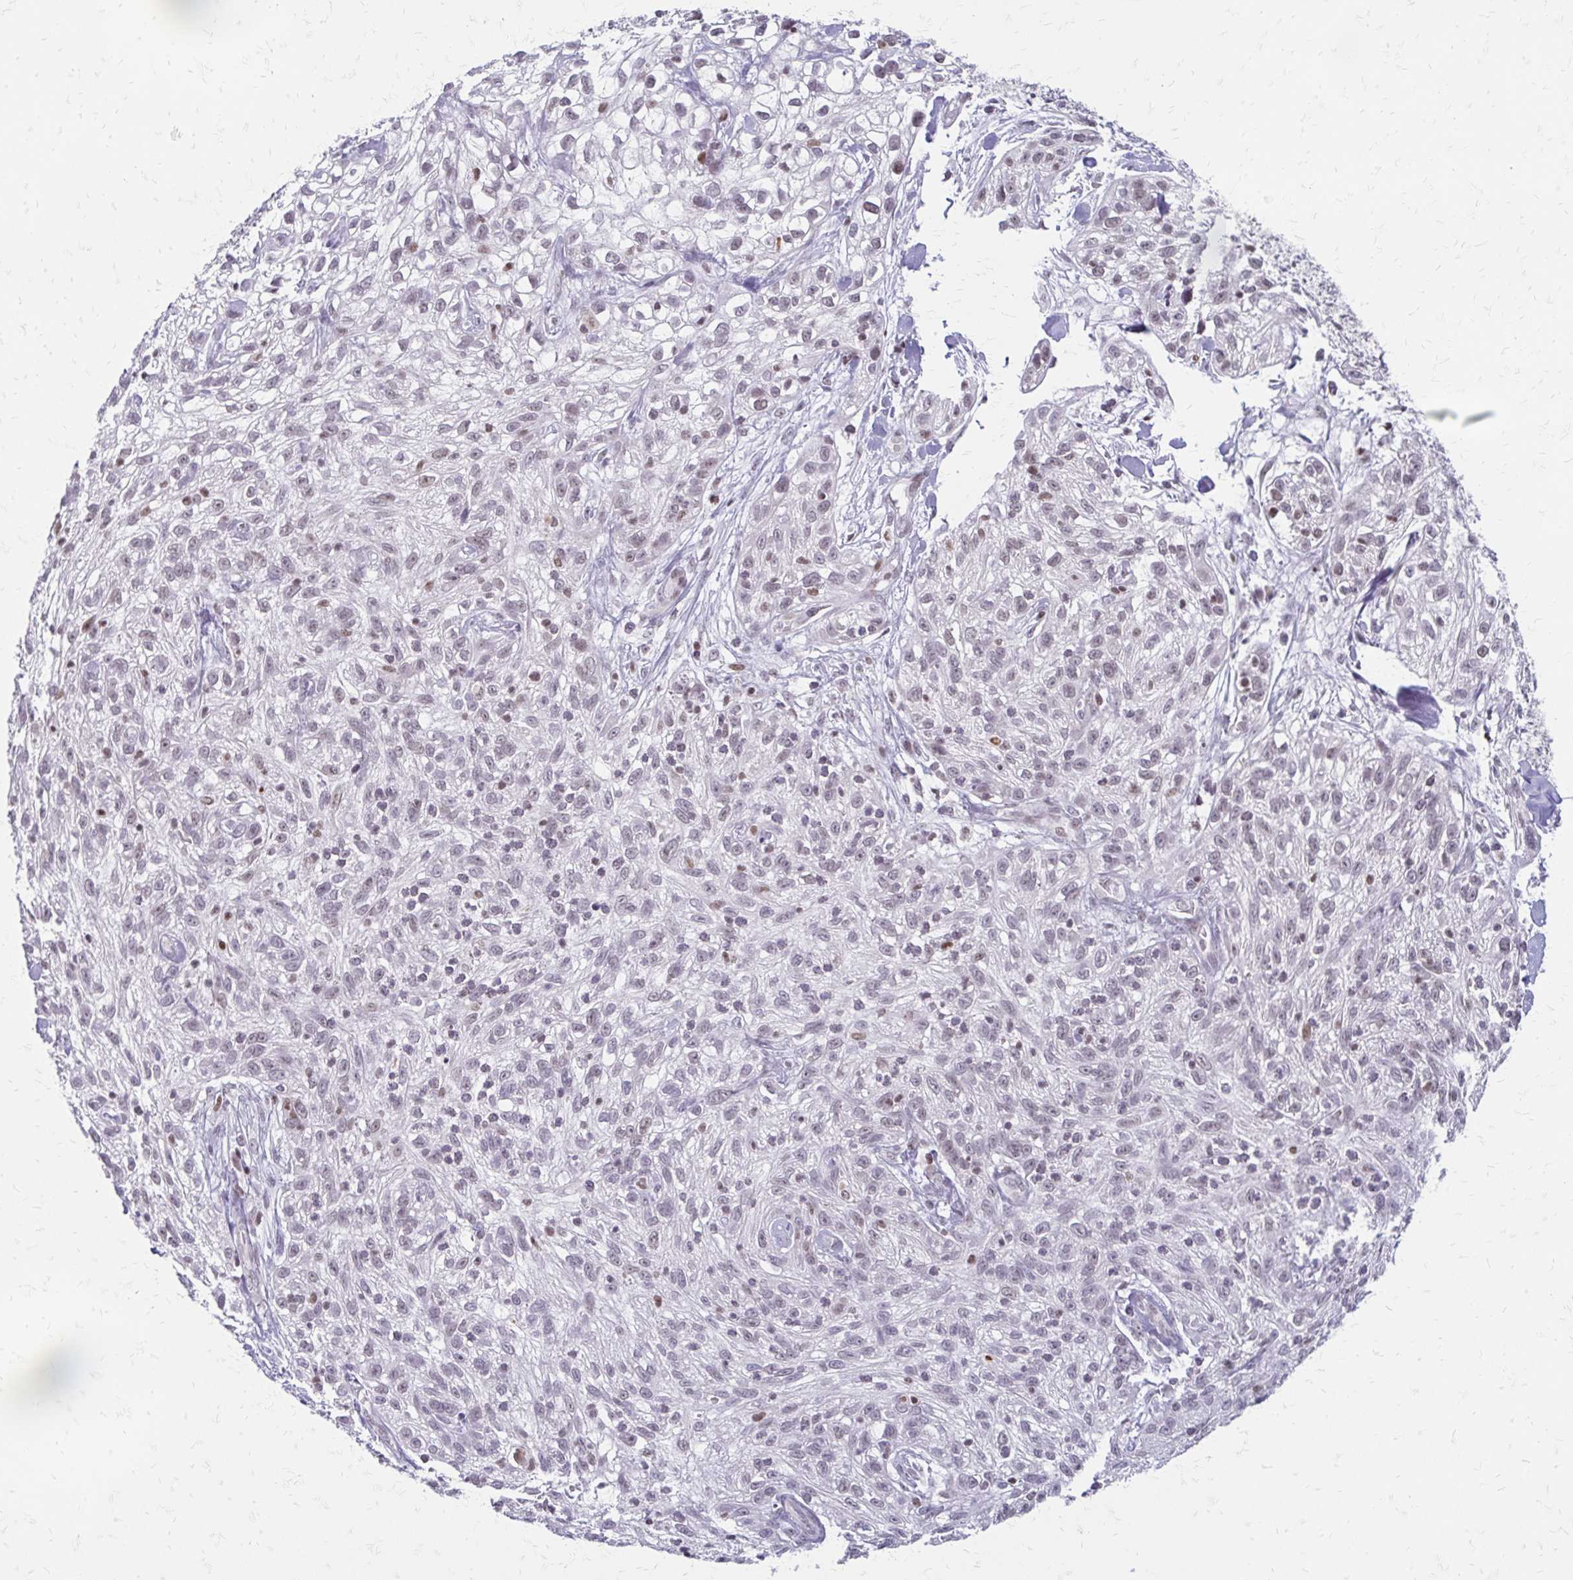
{"staining": {"intensity": "weak", "quantity": "25%-75%", "location": "nuclear"}, "tissue": "skin cancer", "cell_type": "Tumor cells", "image_type": "cancer", "snomed": [{"axis": "morphology", "description": "Squamous cell carcinoma, NOS"}, {"axis": "topography", "description": "Skin"}], "caption": "Immunohistochemical staining of skin squamous cell carcinoma reveals weak nuclear protein positivity in about 25%-75% of tumor cells.", "gene": "EED", "patient": {"sex": "male", "age": 82}}